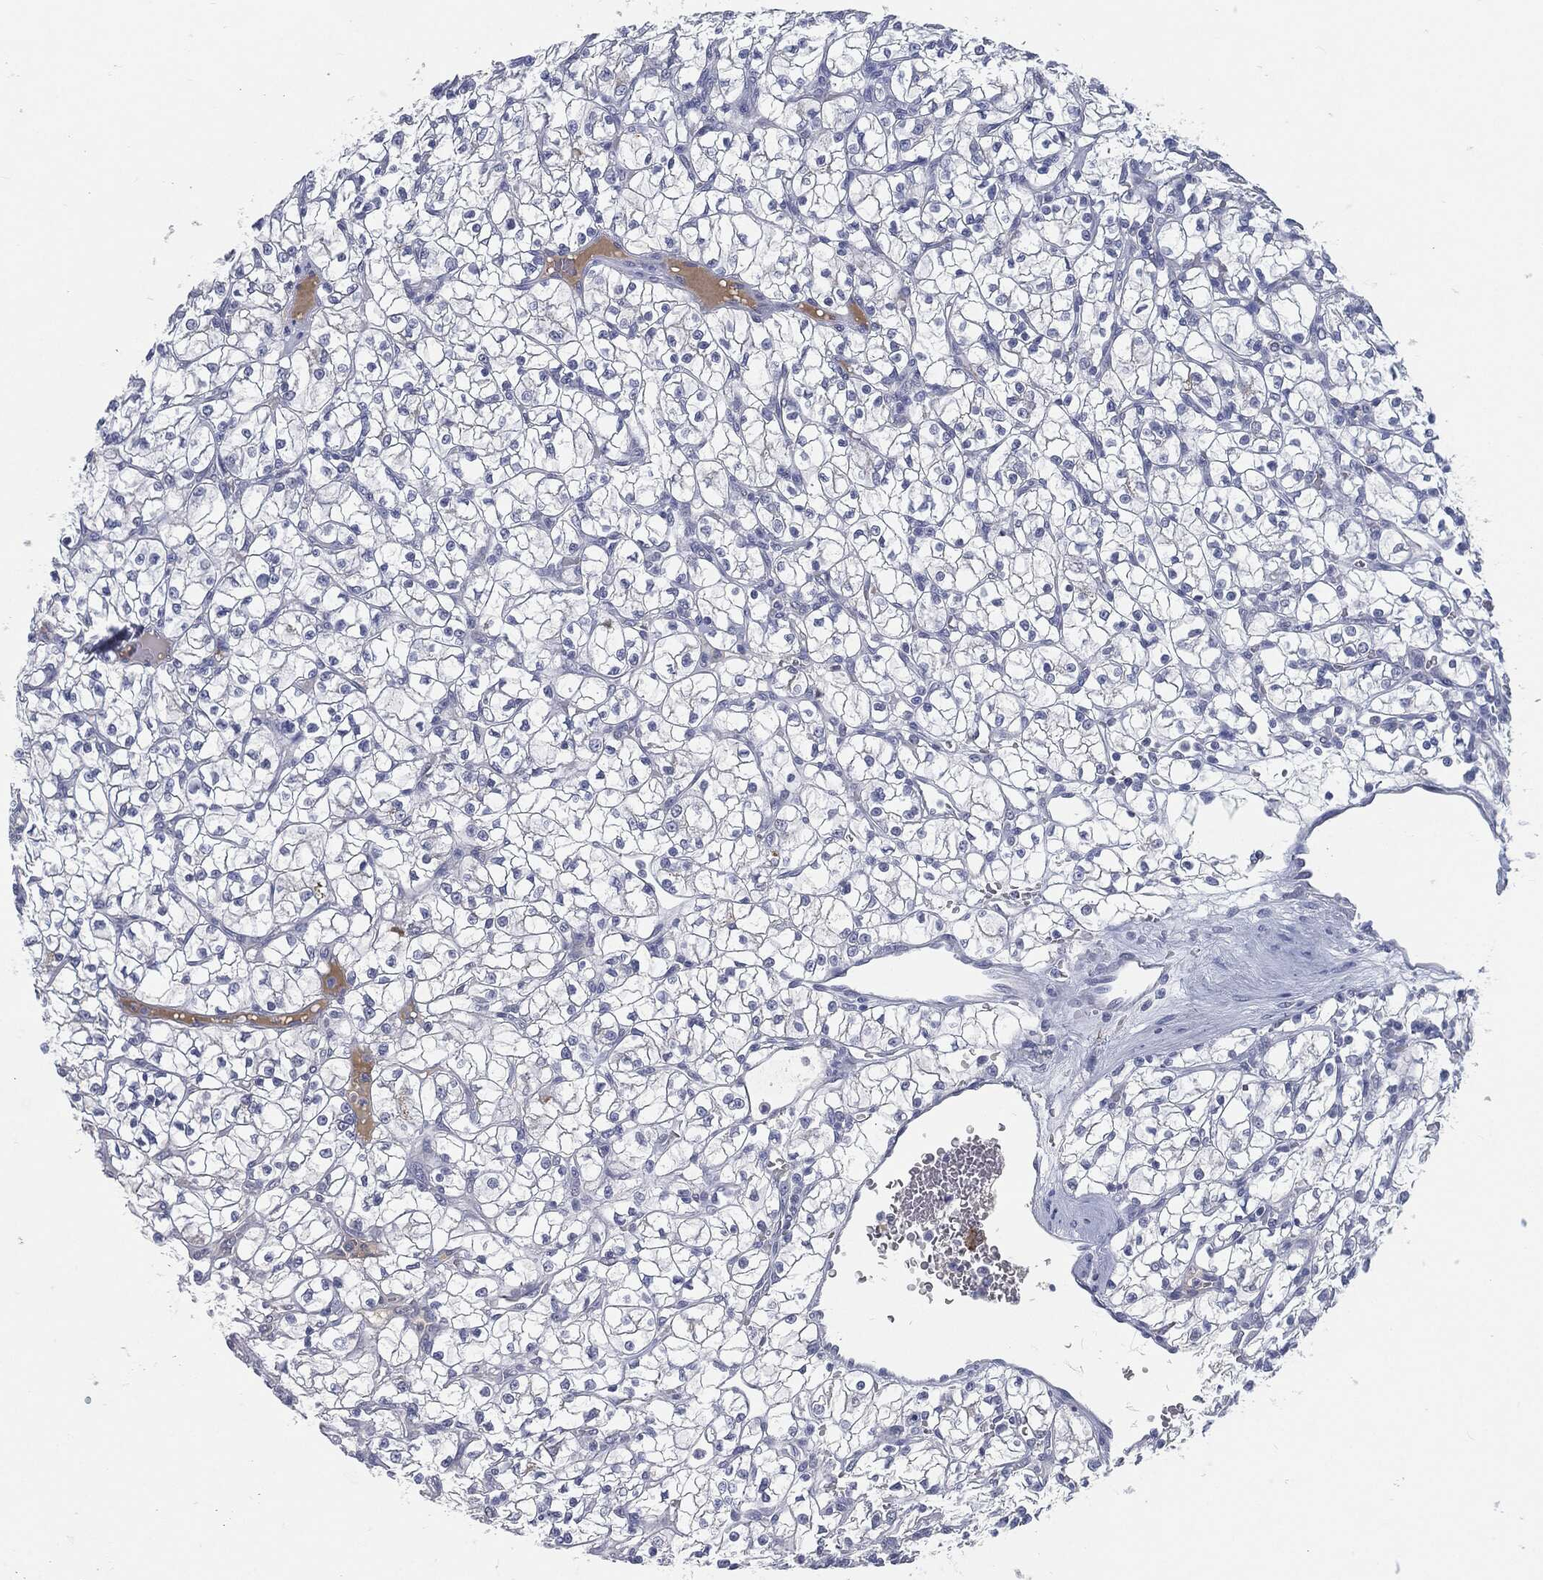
{"staining": {"intensity": "negative", "quantity": "none", "location": "none"}, "tissue": "renal cancer", "cell_type": "Tumor cells", "image_type": "cancer", "snomed": [{"axis": "morphology", "description": "Adenocarcinoma, NOS"}, {"axis": "topography", "description": "Kidney"}], "caption": "Adenocarcinoma (renal) was stained to show a protein in brown. There is no significant expression in tumor cells. (Brightfield microscopy of DAB (3,3'-diaminobenzidine) immunohistochemistry (IHC) at high magnification).", "gene": "MST1", "patient": {"sex": "female", "age": 64}}